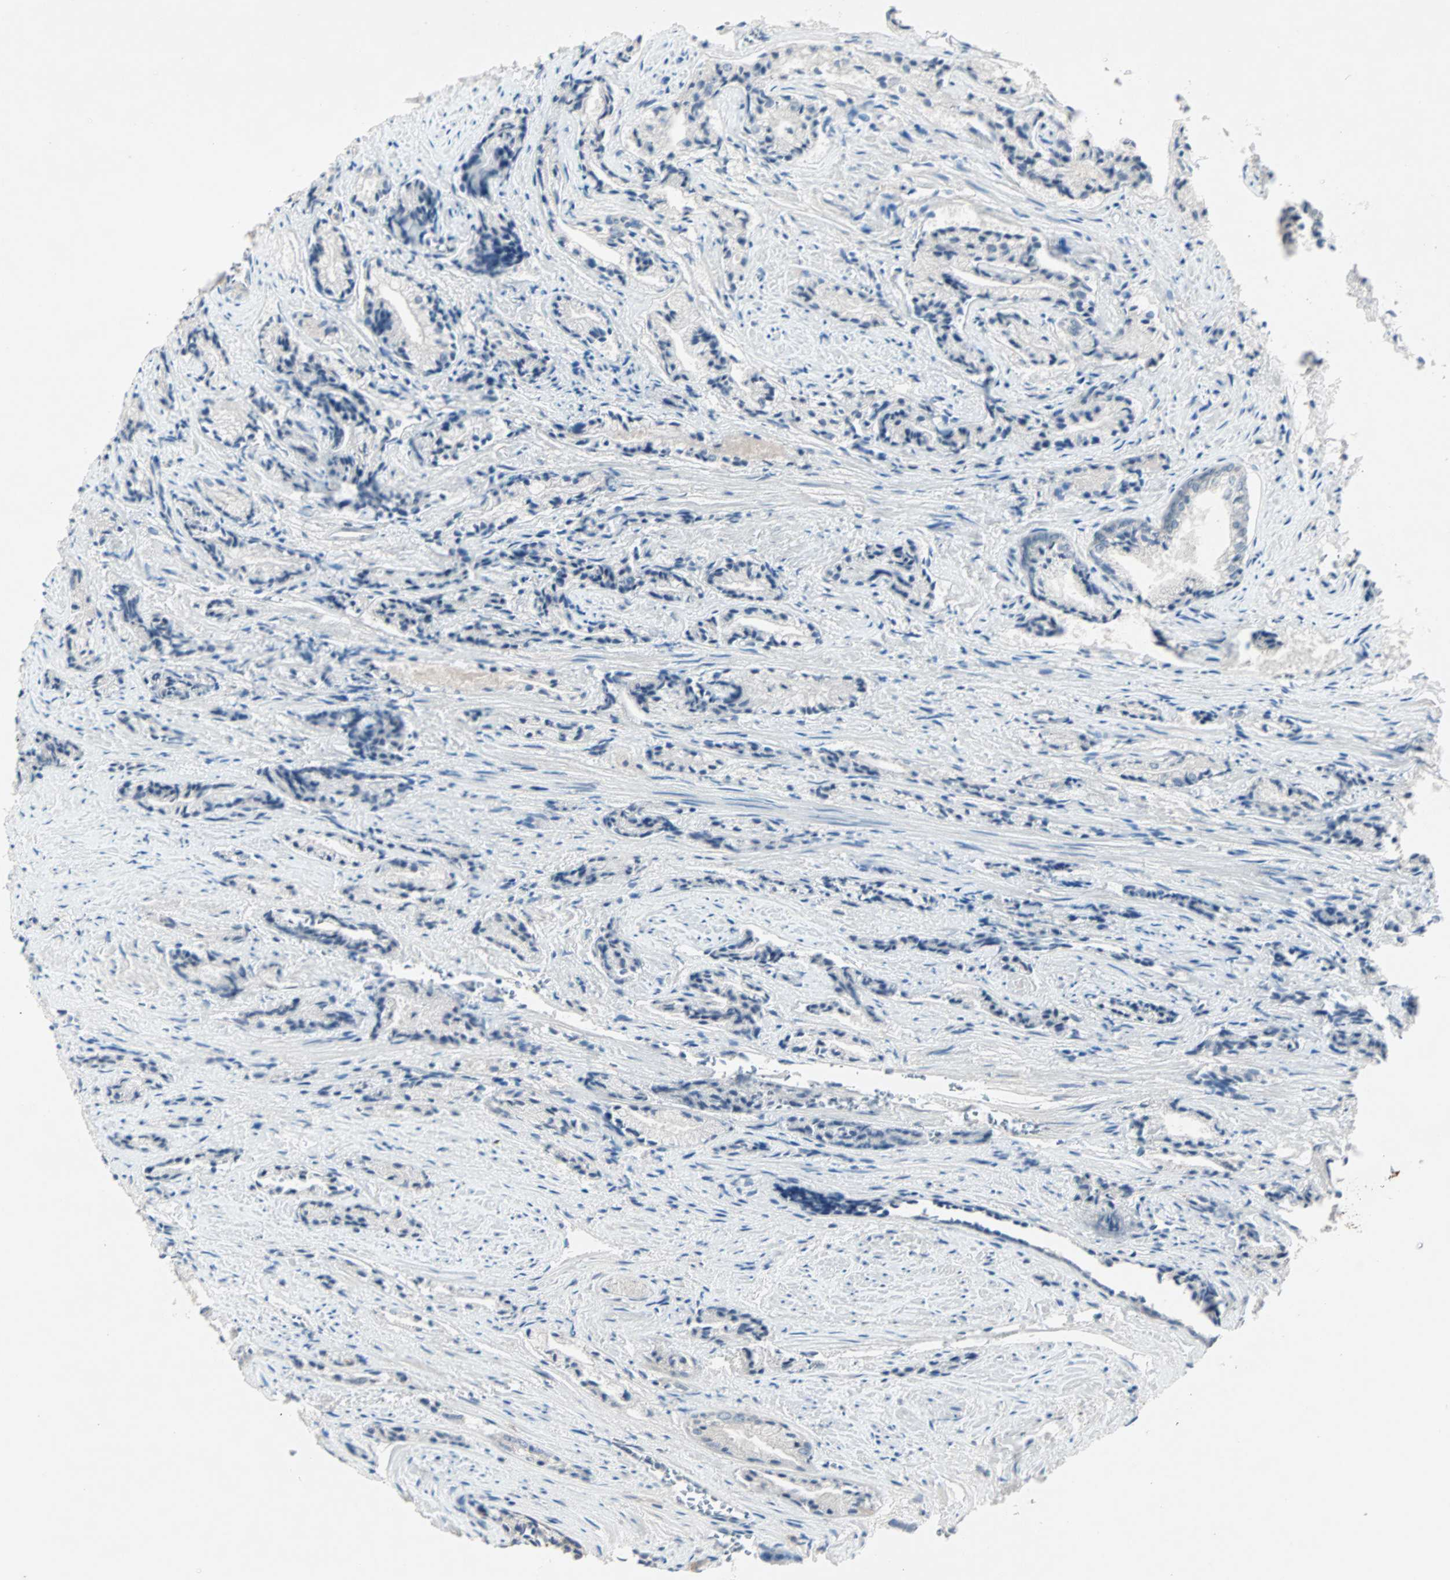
{"staining": {"intensity": "negative", "quantity": "none", "location": "none"}, "tissue": "prostate cancer", "cell_type": "Tumor cells", "image_type": "cancer", "snomed": [{"axis": "morphology", "description": "Adenocarcinoma, Low grade"}, {"axis": "topography", "description": "Prostate"}], "caption": "The image shows no significant positivity in tumor cells of adenocarcinoma (low-grade) (prostate). Brightfield microscopy of IHC stained with DAB (3,3'-diaminobenzidine) (brown) and hematoxylin (blue), captured at high magnification.", "gene": "CCNE2", "patient": {"sex": "male", "age": 60}}